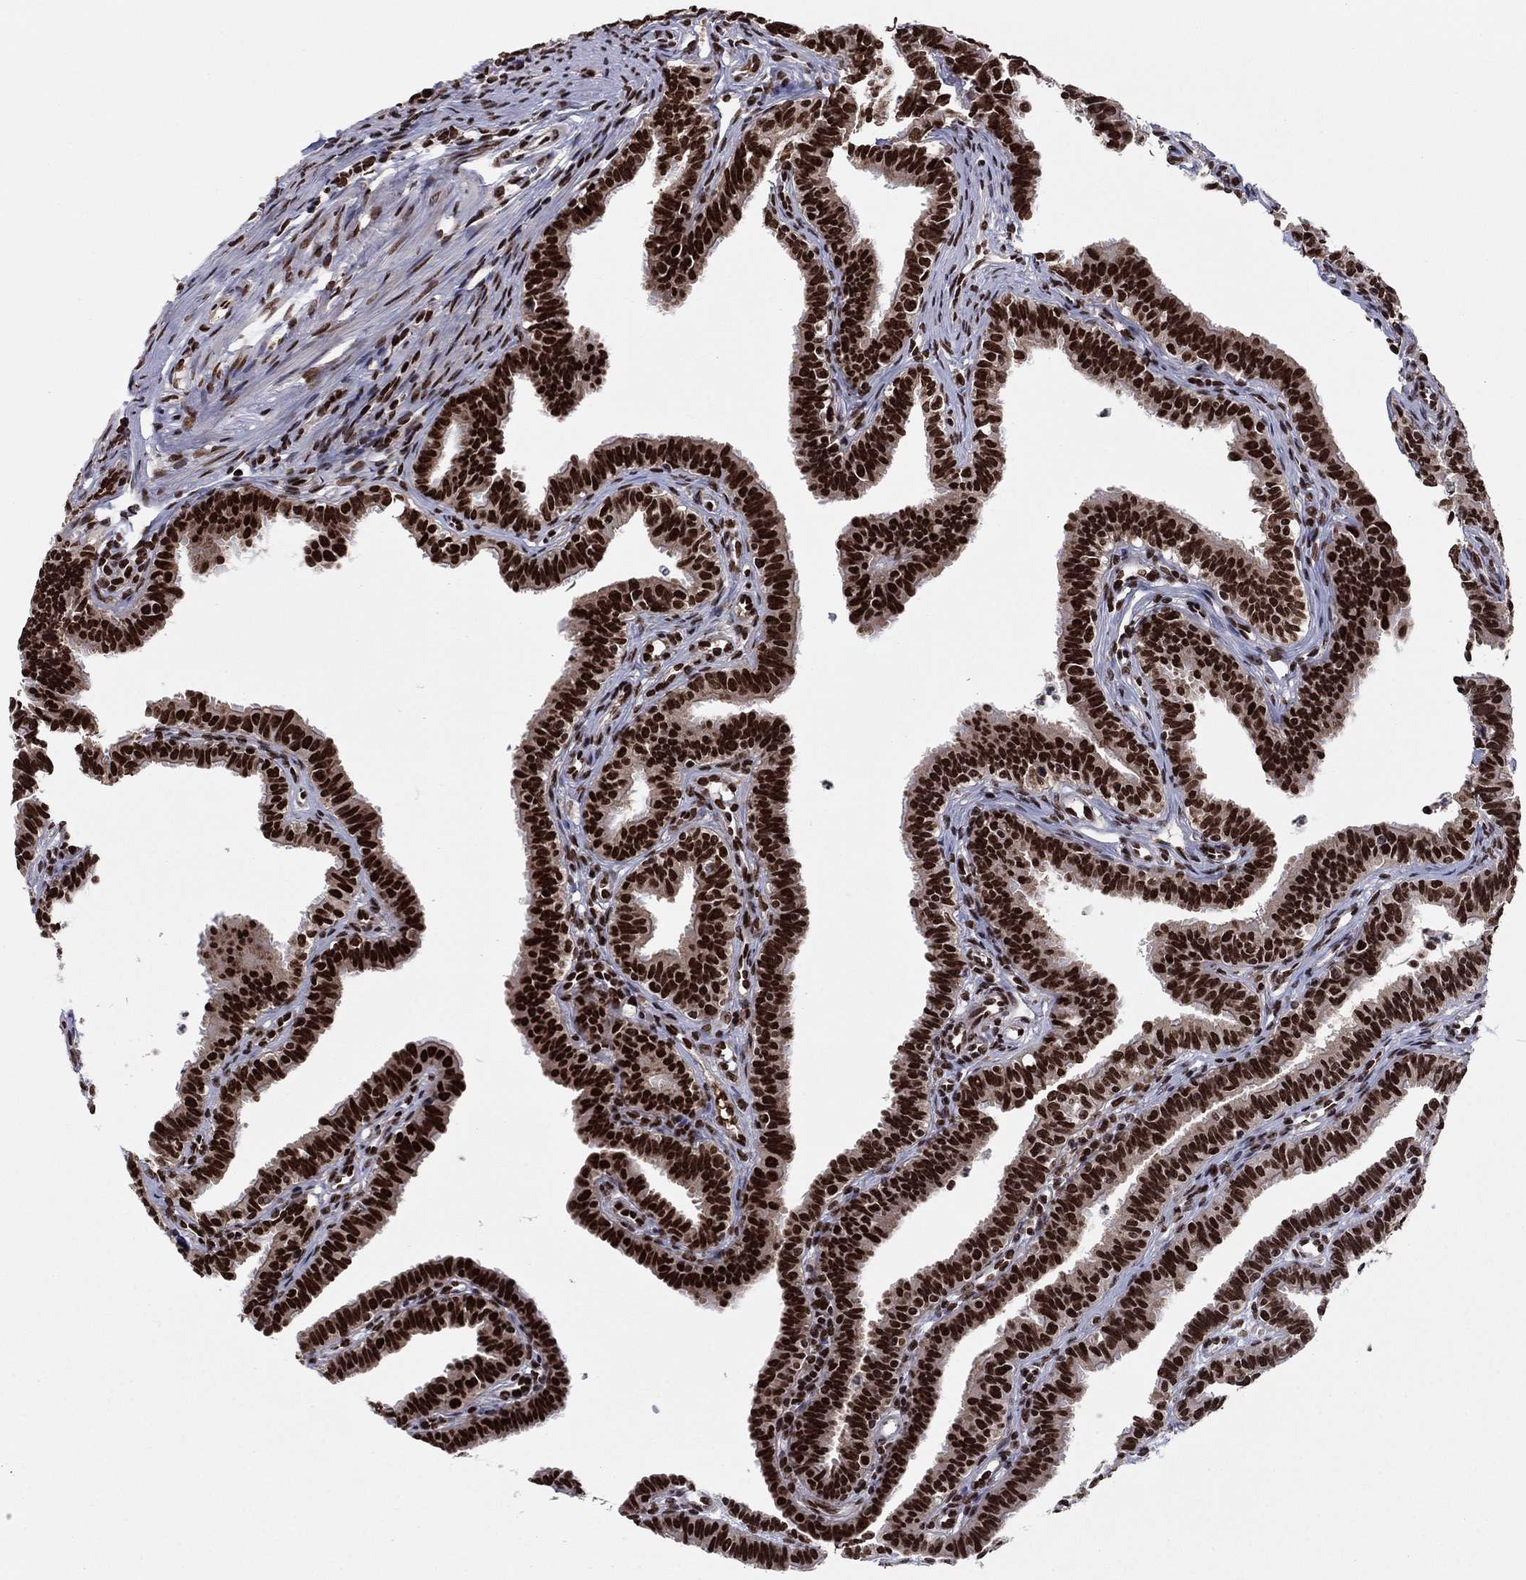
{"staining": {"intensity": "strong", "quantity": ">75%", "location": "nuclear"}, "tissue": "fallopian tube", "cell_type": "Glandular cells", "image_type": "normal", "snomed": [{"axis": "morphology", "description": "Normal tissue, NOS"}, {"axis": "topography", "description": "Fallopian tube"}], "caption": "This histopathology image demonstrates IHC staining of normal fallopian tube, with high strong nuclear expression in about >75% of glandular cells.", "gene": "USP54", "patient": {"sex": "female", "age": 36}}